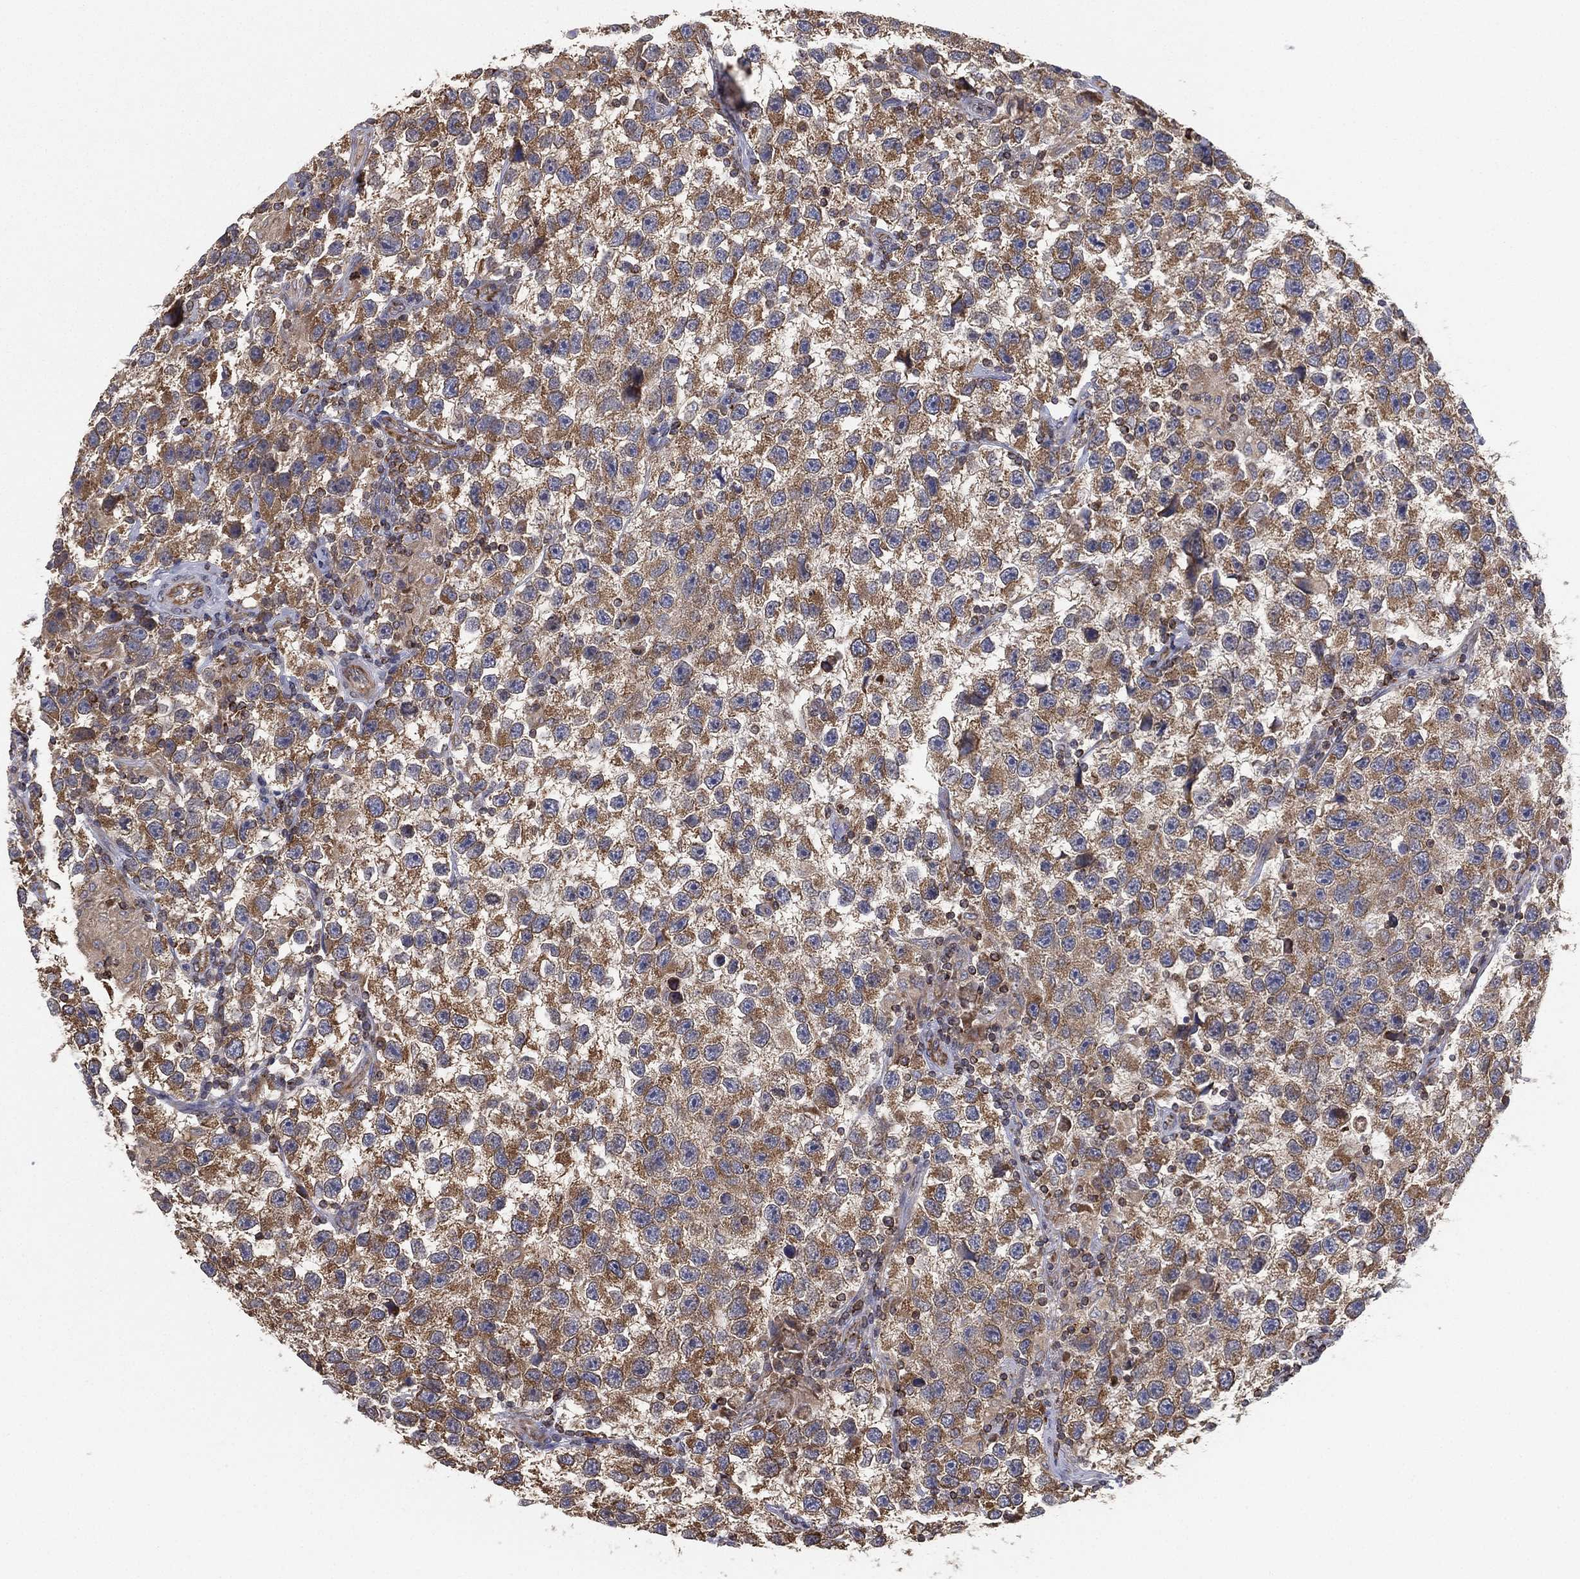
{"staining": {"intensity": "strong", "quantity": "25%-75%", "location": "cytoplasmic/membranous"}, "tissue": "testis cancer", "cell_type": "Tumor cells", "image_type": "cancer", "snomed": [{"axis": "morphology", "description": "Seminoma, NOS"}, {"axis": "topography", "description": "Testis"}], "caption": "A brown stain shows strong cytoplasmic/membranous staining of a protein in seminoma (testis) tumor cells.", "gene": "CYB5B", "patient": {"sex": "male", "age": 26}}